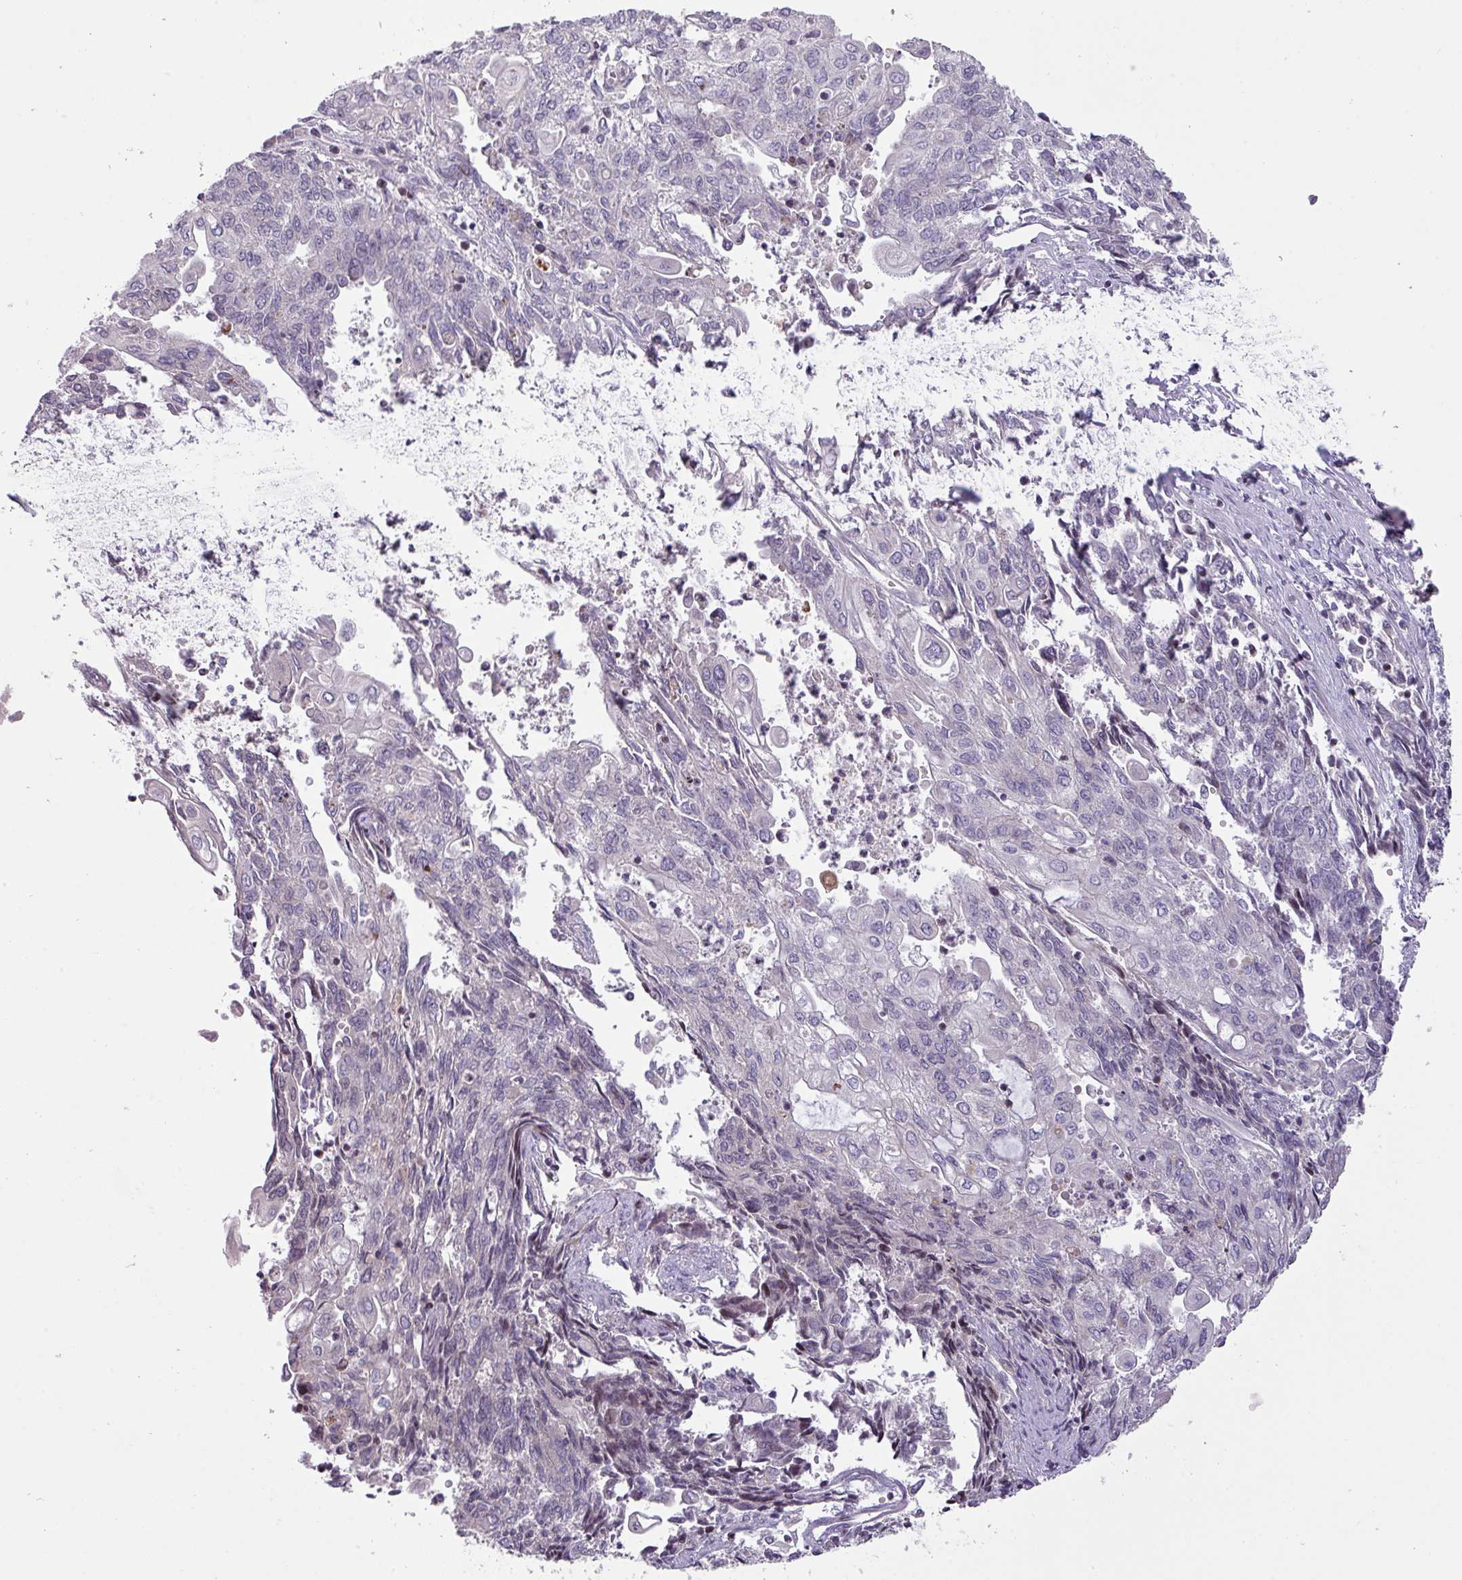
{"staining": {"intensity": "negative", "quantity": "none", "location": "none"}, "tissue": "endometrial cancer", "cell_type": "Tumor cells", "image_type": "cancer", "snomed": [{"axis": "morphology", "description": "Adenocarcinoma, NOS"}, {"axis": "topography", "description": "Endometrium"}], "caption": "The histopathology image exhibits no significant staining in tumor cells of endometrial cancer (adenocarcinoma).", "gene": "ZNF394", "patient": {"sex": "female", "age": 54}}